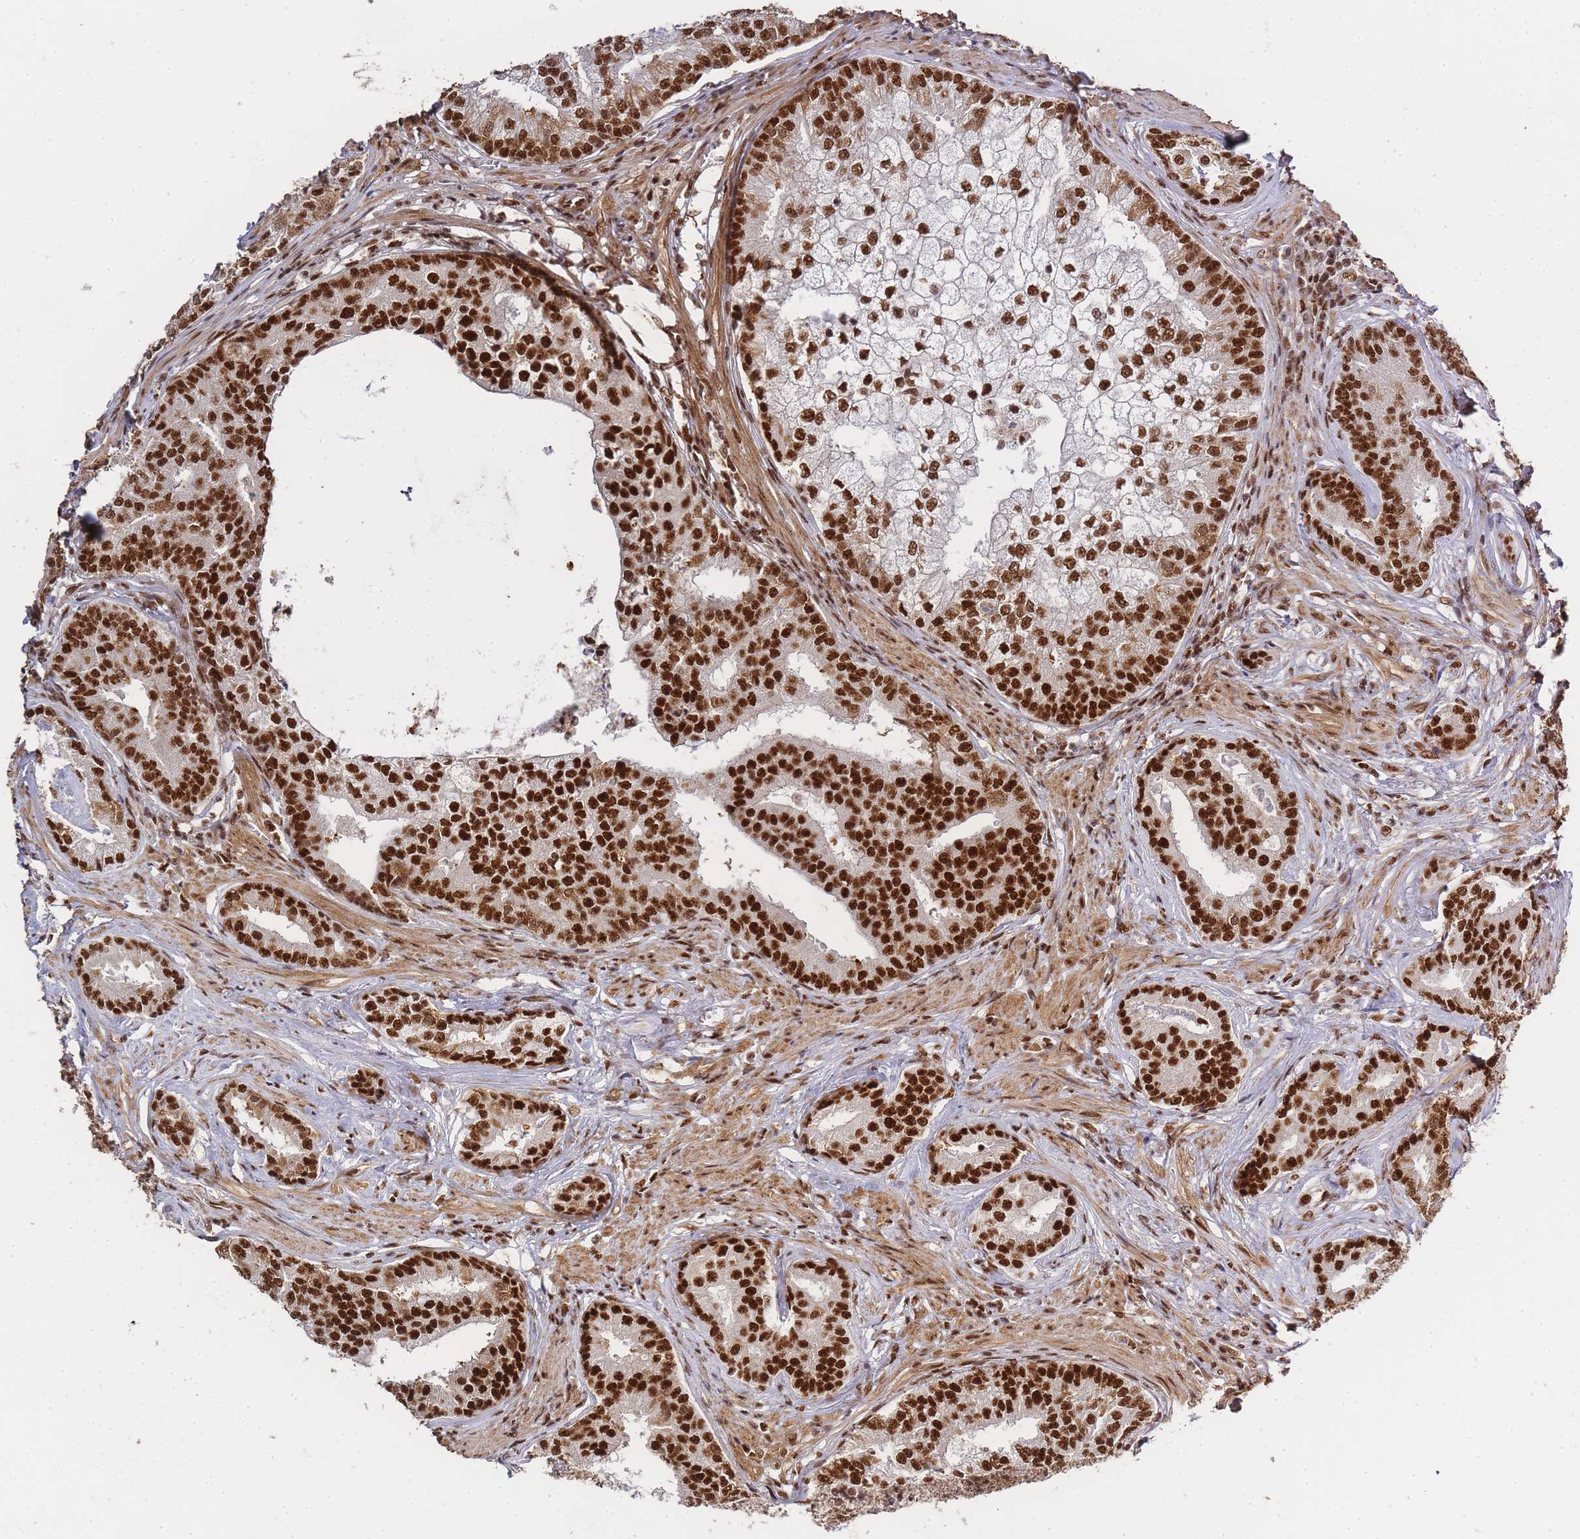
{"staining": {"intensity": "strong", "quantity": ">75%", "location": "nuclear"}, "tissue": "prostate cancer", "cell_type": "Tumor cells", "image_type": "cancer", "snomed": [{"axis": "morphology", "description": "Adenocarcinoma, High grade"}, {"axis": "topography", "description": "Prostate"}], "caption": "Strong nuclear expression is identified in about >75% of tumor cells in prostate adenocarcinoma (high-grade).", "gene": "PRKDC", "patient": {"sex": "male", "age": 55}}